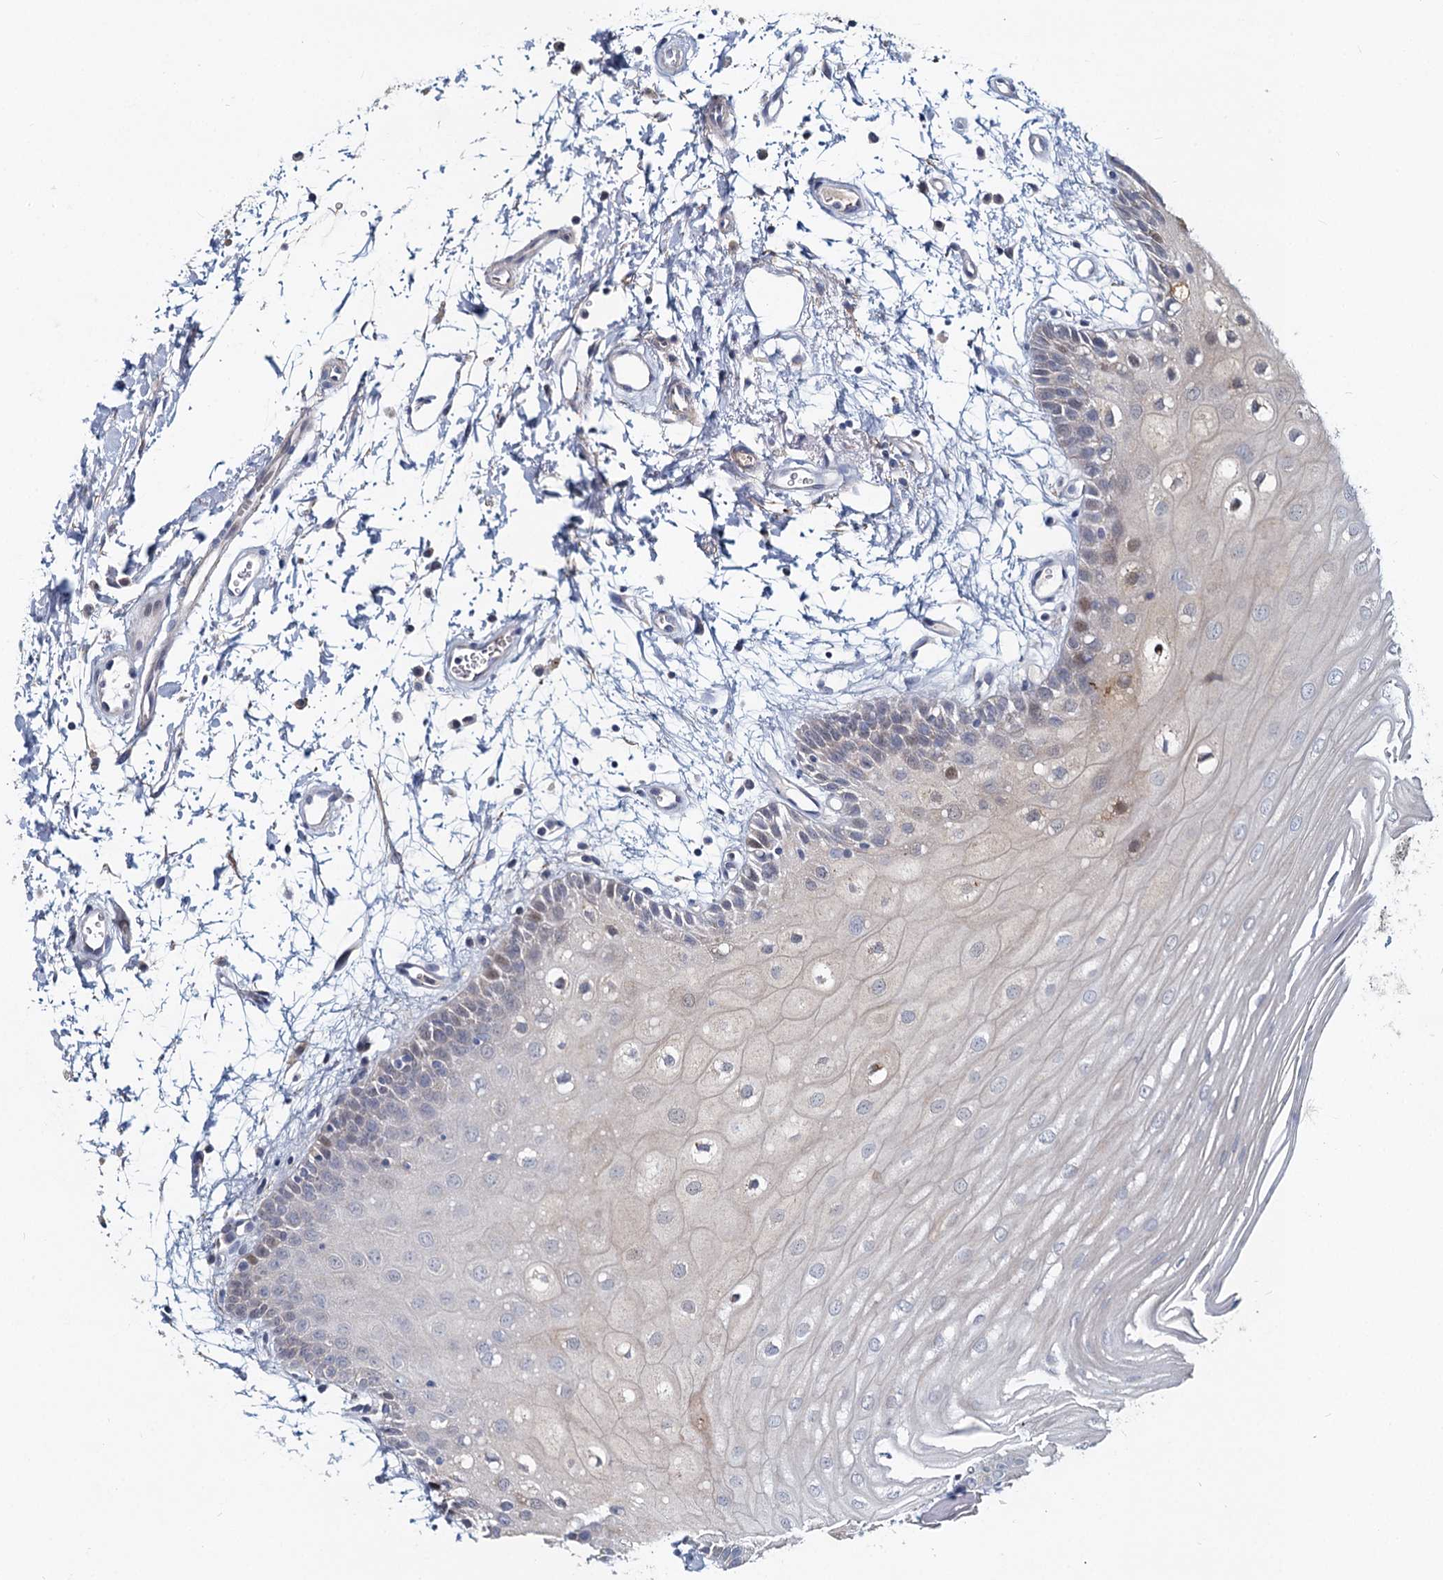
{"staining": {"intensity": "weak", "quantity": "<25%", "location": "nuclear"}, "tissue": "oral mucosa", "cell_type": "Squamous epithelial cells", "image_type": "normal", "snomed": [{"axis": "morphology", "description": "Normal tissue, NOS"}, {"axis": "topography", "description": "Oral tissue"}, {"axis": "topography", "description": "Tounge, NOS"}], "caption": "Squamous epithelial cells are negative for protein expression in normal human oral mucosa. The staining is performed using DAB (3,3'-diaminobenzidine) brown chromogen with nuclei counter-stained in using hematoxylin.", "gene": "DCUN1D2", "patient": {"sex": "female", "age": 73}}